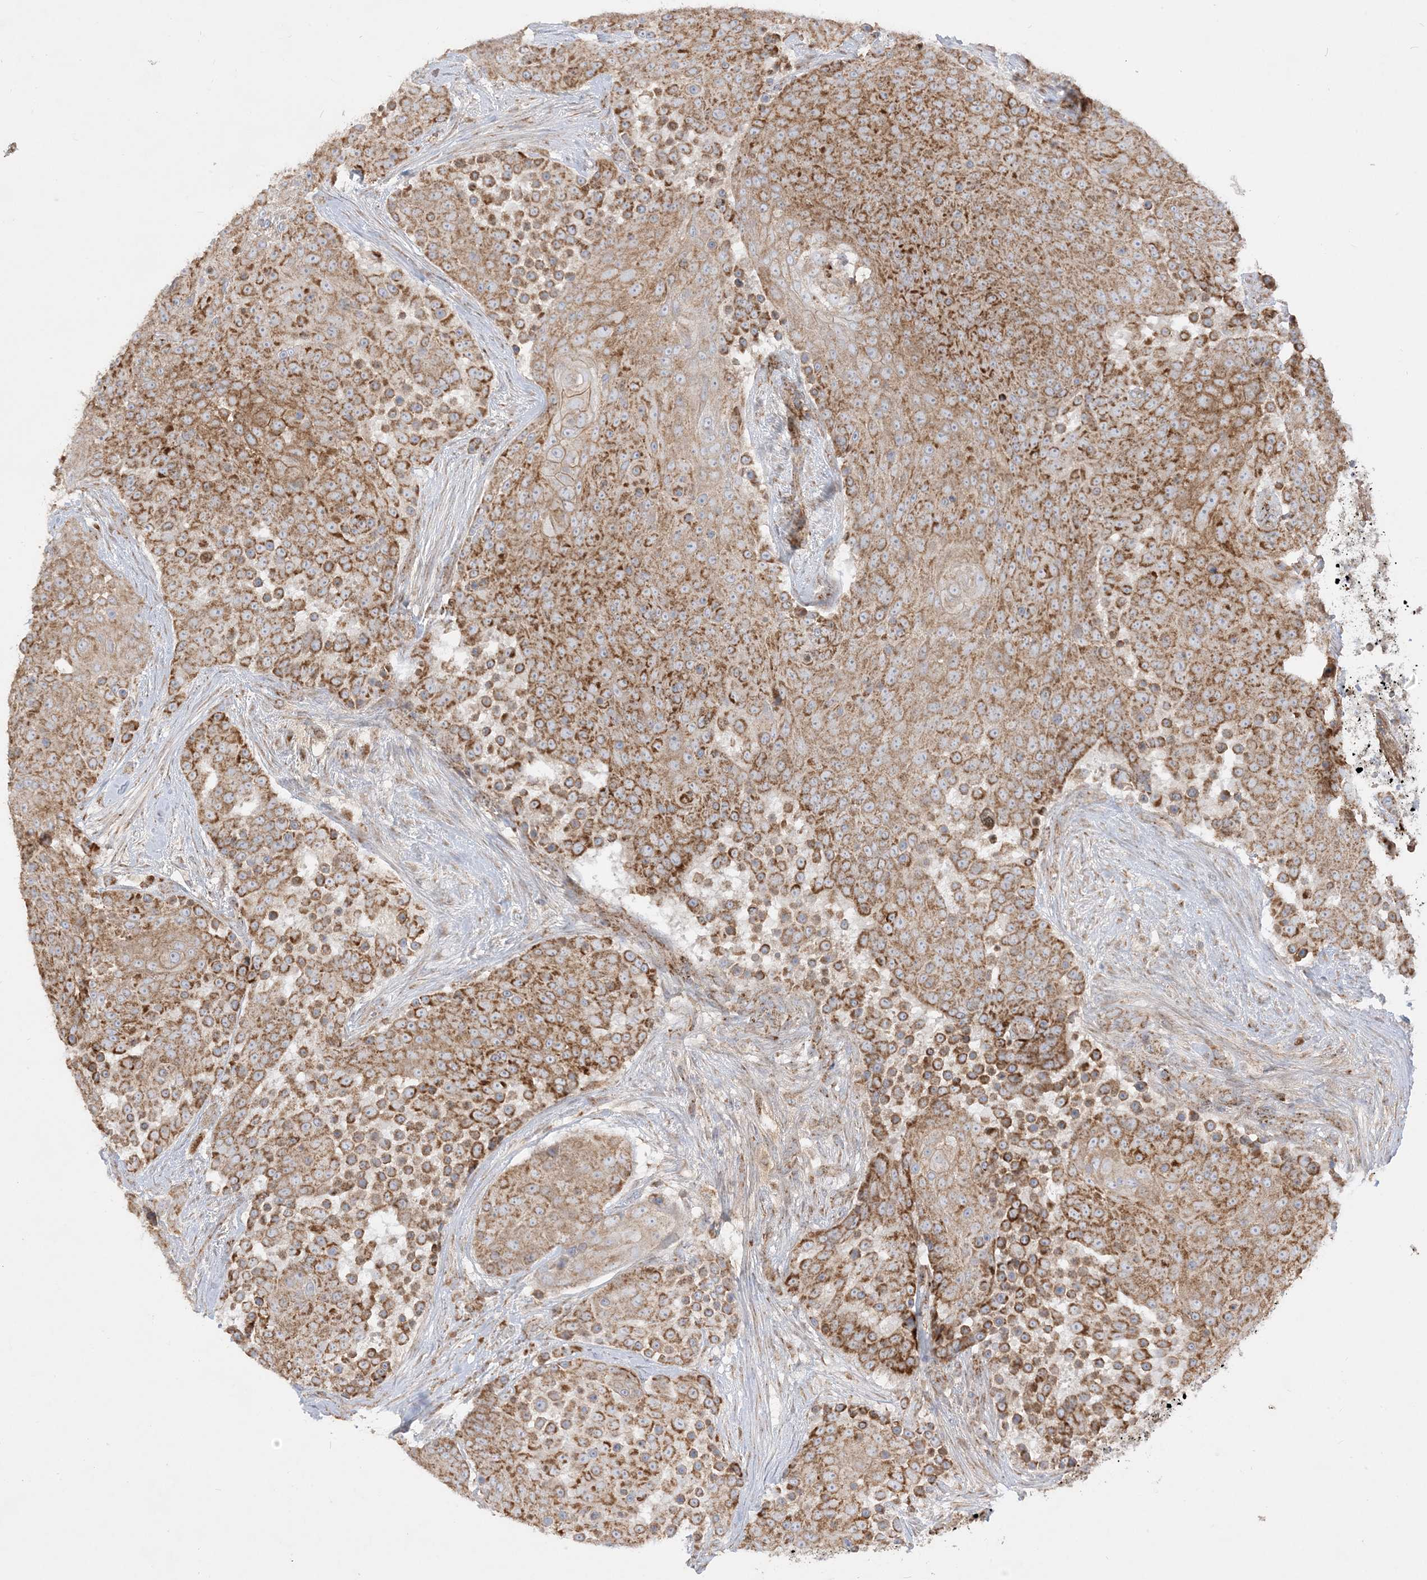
{"staining": {"intensity": "moderate", "quantity": ">75%", "location": "cytoplasmic/membranous"}, "tissue": "urothelial cancer", "cell_type": "Tumor cells", "image_type": "cancer", "snomed": [{"axis": "morphology", "description": "Urothelial carcinoma, High grade"}, {"axis": "topography", "description": "Urinary bladder"}], "caption": "This histopathology image displays high-grade urothelial carcinoma stained with IHC to label a protein in brown. The cytoplasmic/membranous of tumor cells show moderate positivity for the protein. Nuclei are counter-stained blue.", "gene": "NDUFAF3", "patient": {"sex": "female", "age": 63}}